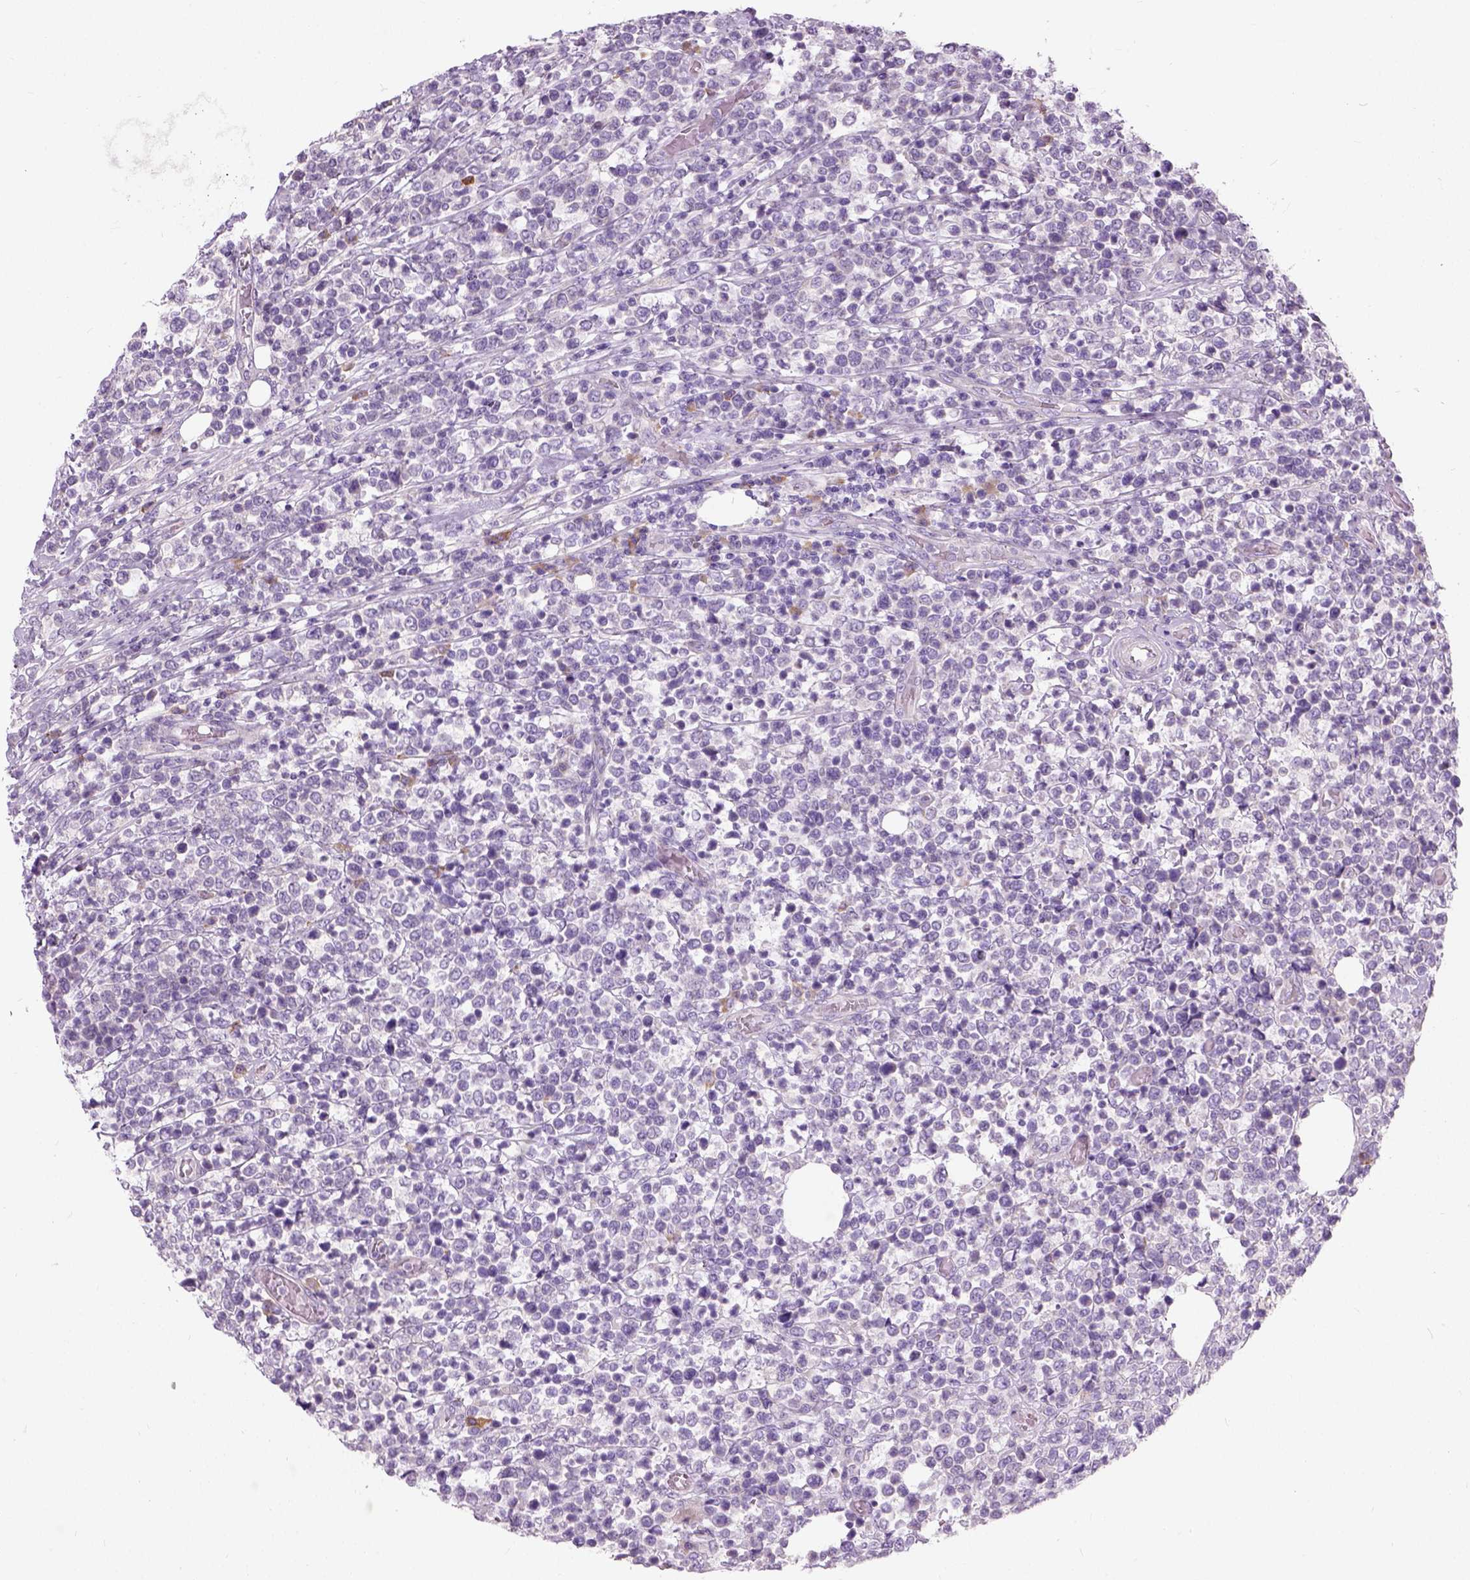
{"staining": {"intensity": "negative", "quantity": "none", "location": "none"}, "tissue": "lymphoma", "cell_type": "Tumor cells", "image_type": "cancer", "snomed": [{"axis": "morphology", "description": "Malignant lymphoma, non-Hodgkin's type, High grade"}, {"axis": "topography", "description": "Soft tissue"}], "caption": "An image of human high-grade malignant lymphoma, non-Hodgkin's type is negative for staining in tumor cells. The staining is performed using DAB brown chromogen with nuclei counter-stained in using hematoxylin.", "gene": "TRIM72", "patient": {"sex": "female", "age": 56}}